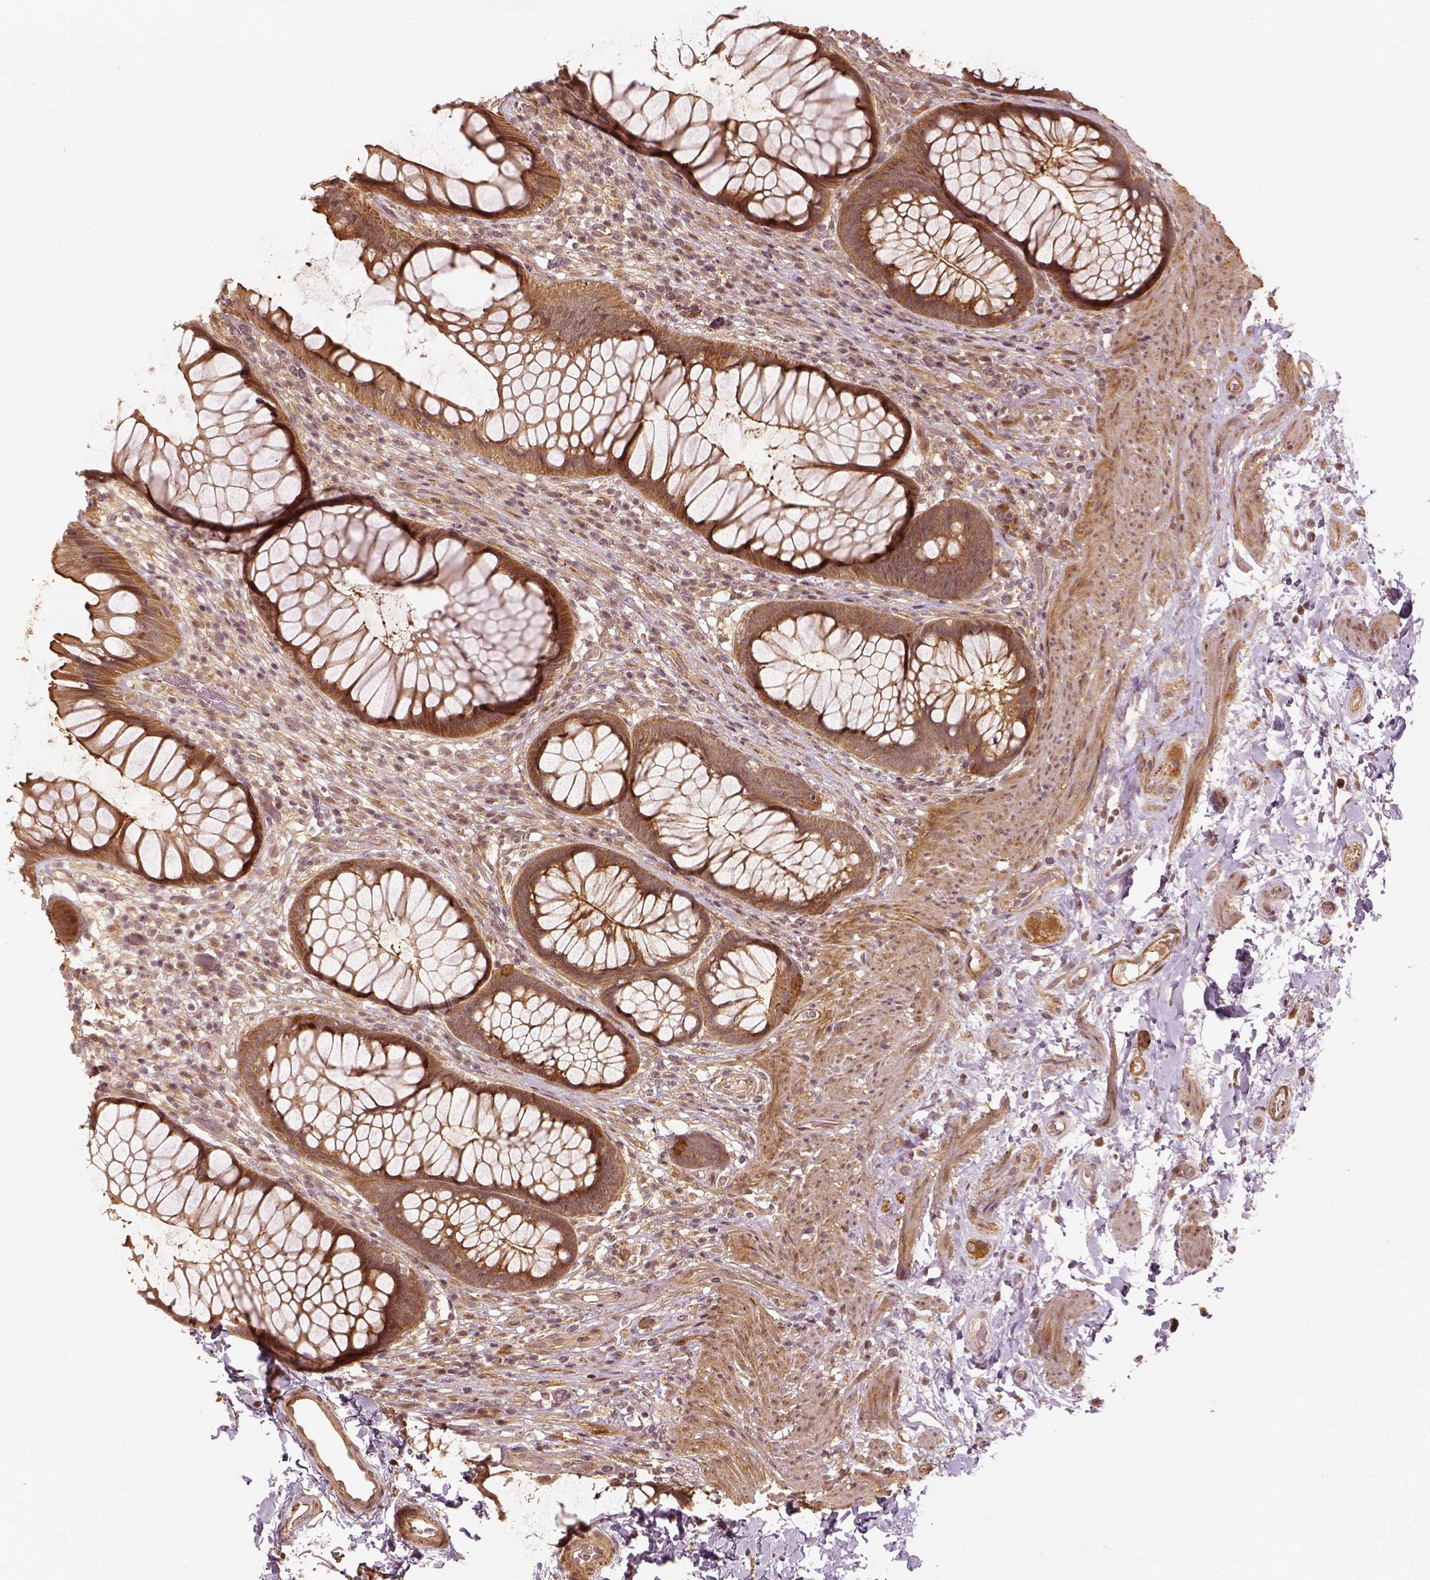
{"staining": {"intensity": "moderate", "quantity": ">75%", "location": "cytoplasmic/membranous"}, "tissue": "rectum", "cell_type": "Glandular cells", "image_type": "normal", "snomed": [{"axis": "morphology", "description": "Normal tissue, NOS"}, {"axis": "topography", "description": "Smooth muscle"}, {"axis": "topography", "description": "Rectum"}], "caption": "A high-resolution photomicrograph shows IHC staining of benign rectum, which demonstrates moderate cytoplasmic/membranous expression in about >75% of glandular cells.", "gene": "VEGFA", "patient": {"sex": "male", "age": 53}}